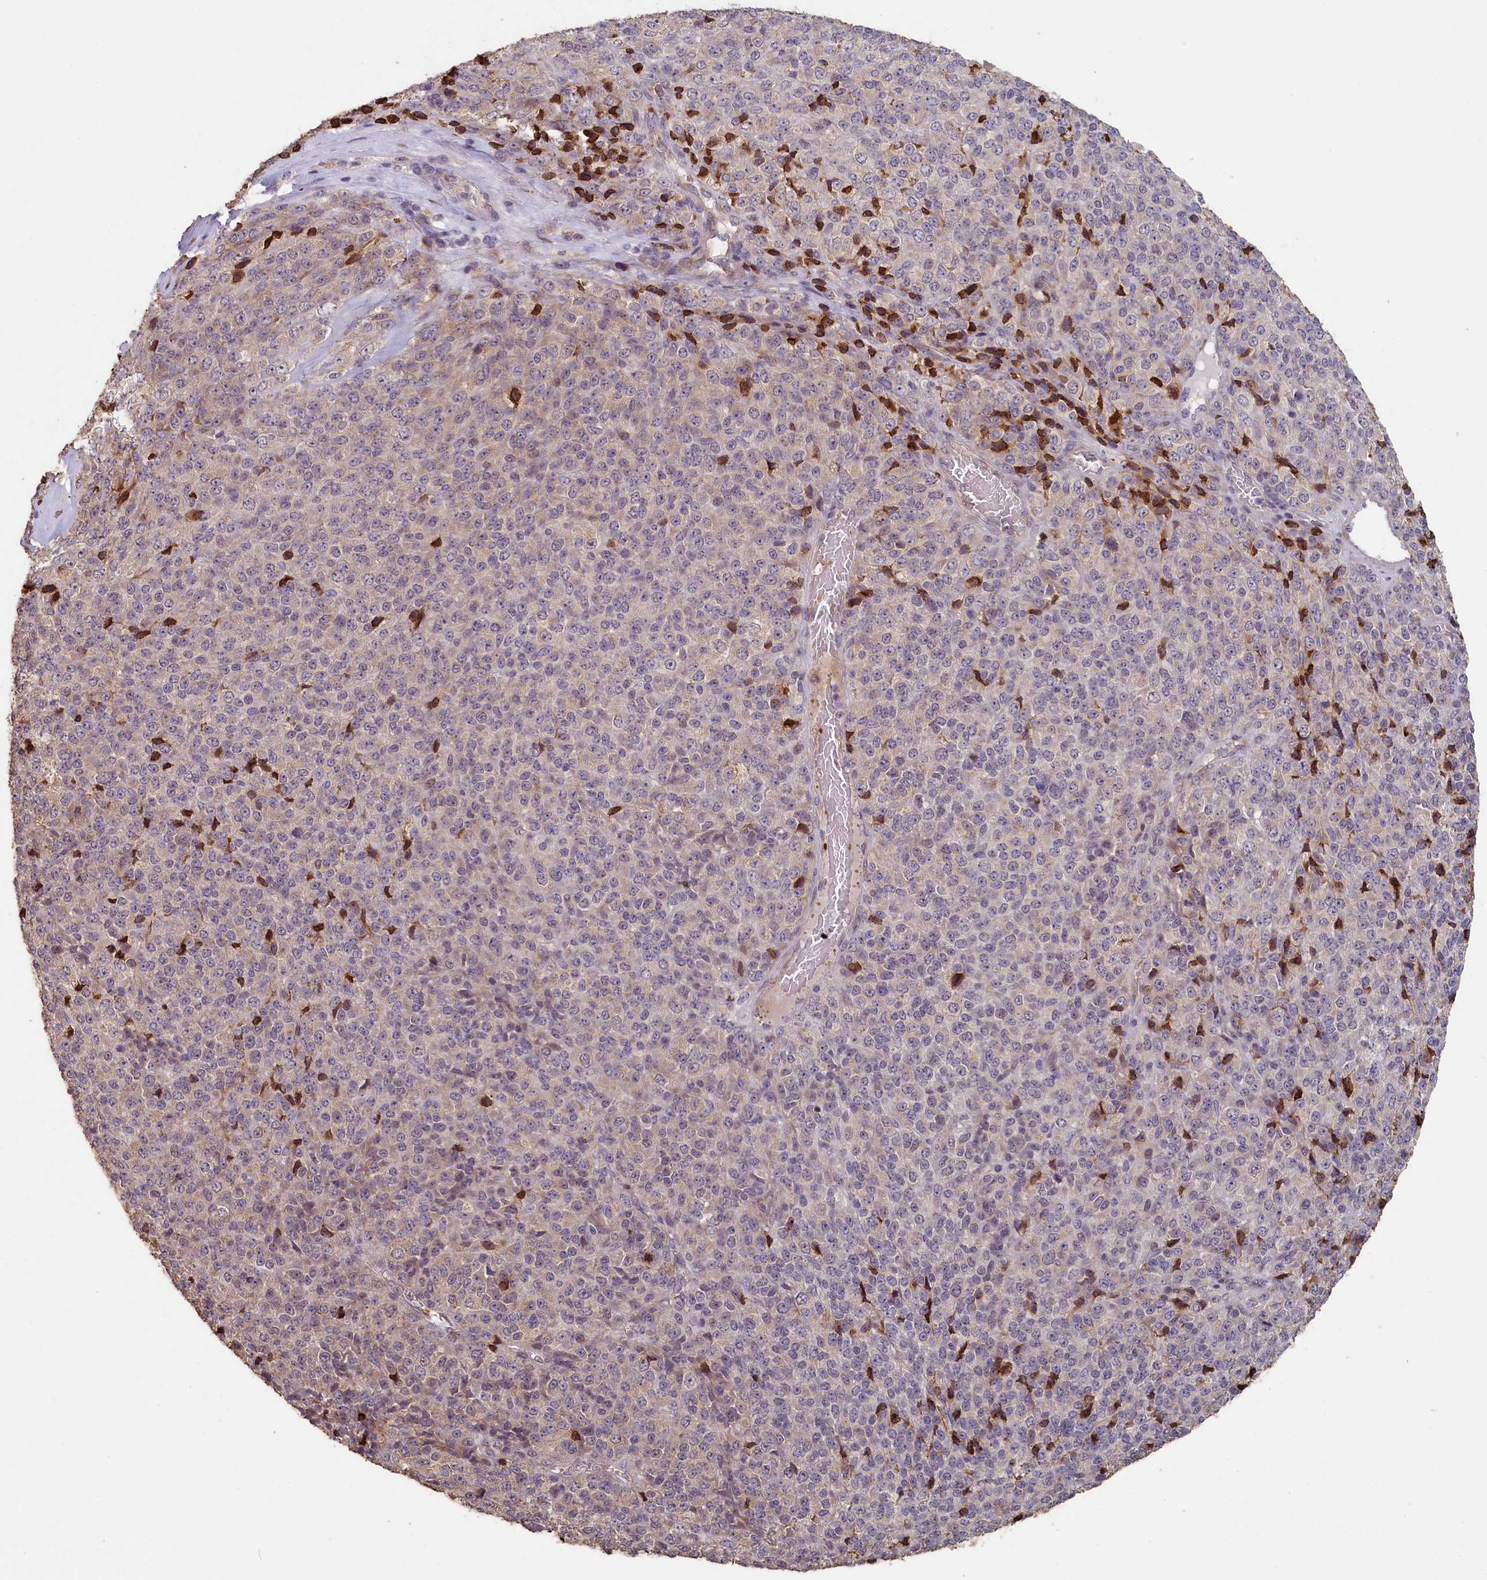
{"staining": {"intensity": "negative", "quantity": "none", "location": "none"}, "tissue": "melanoma", "cell_type": "Tumor cells", "image_type": "cancer", "snomed": [{"axis": "morphology", "description": "Malignant melanoma, Metastatic site"}, {"axis": "topography", "description": "Brain"}], "caption": "Tumor cells show no significant staining in melanoma. (DAB immunohistochemistry visualized using brightfield microscopy, high magnification).", "gene": "STX16", "patient": {"sex": "female", "age": 56}}